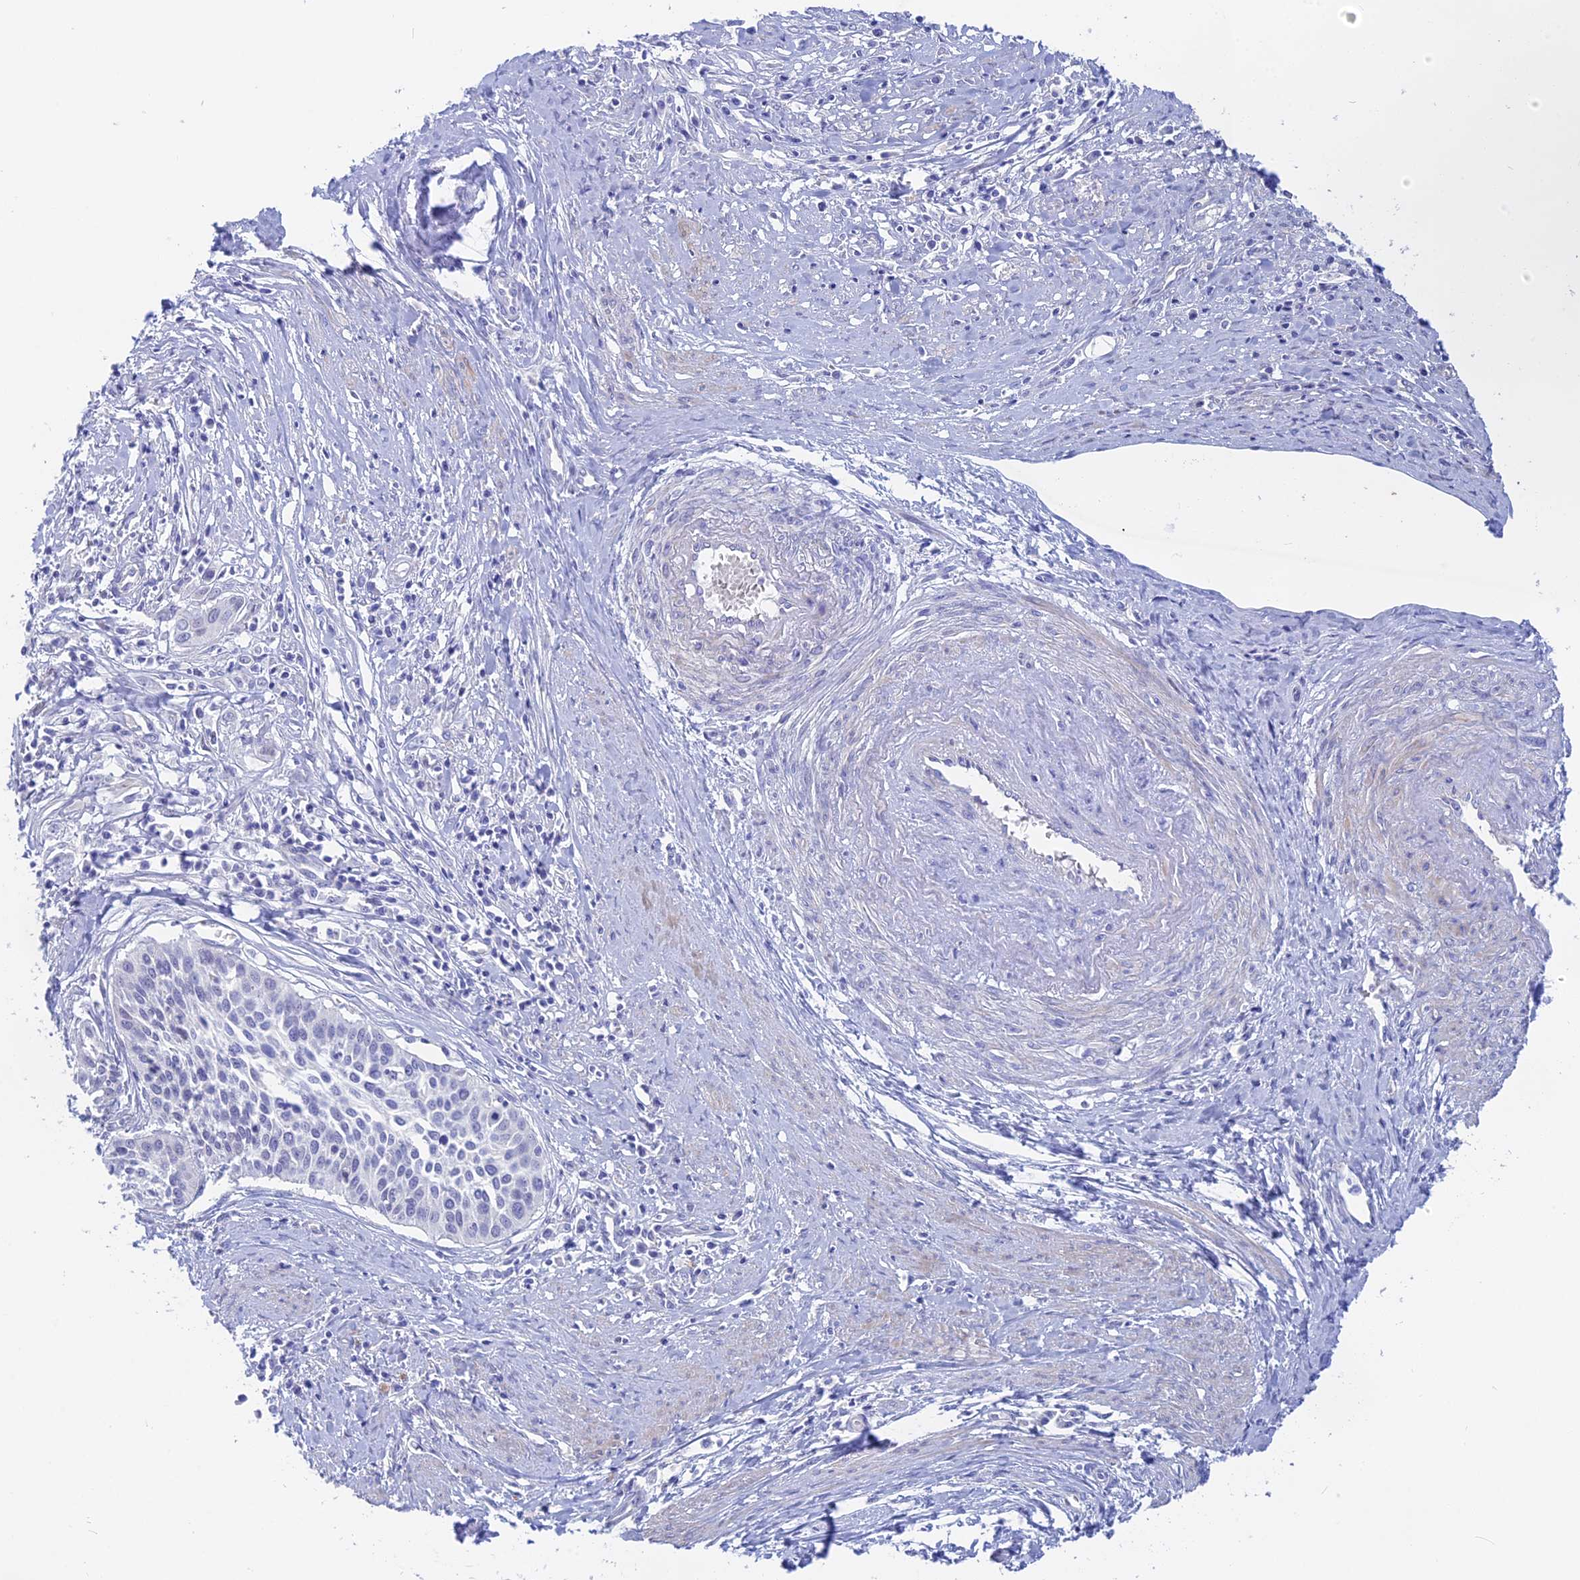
{"staining": {"intensity": "negative", "quantity": "none", "location": "none"}, "tissue": "cervical cancer", "cell_type": "Tumor cells", "image_type": "cancer", "snomed": [{"axis": "morphology", "description": "Squamous cell carcinoma, NOS"}, {"axis": "topography", "description": "Cervix"}], "caption": "Immunohistochemistry photomicrograph of neoplastic tissue: human cervical cancer stained with DAB displays no significant protein staining in tumor cells.", "gene": "GLB1L", "patient": {"sex": "female", "age": 34}}